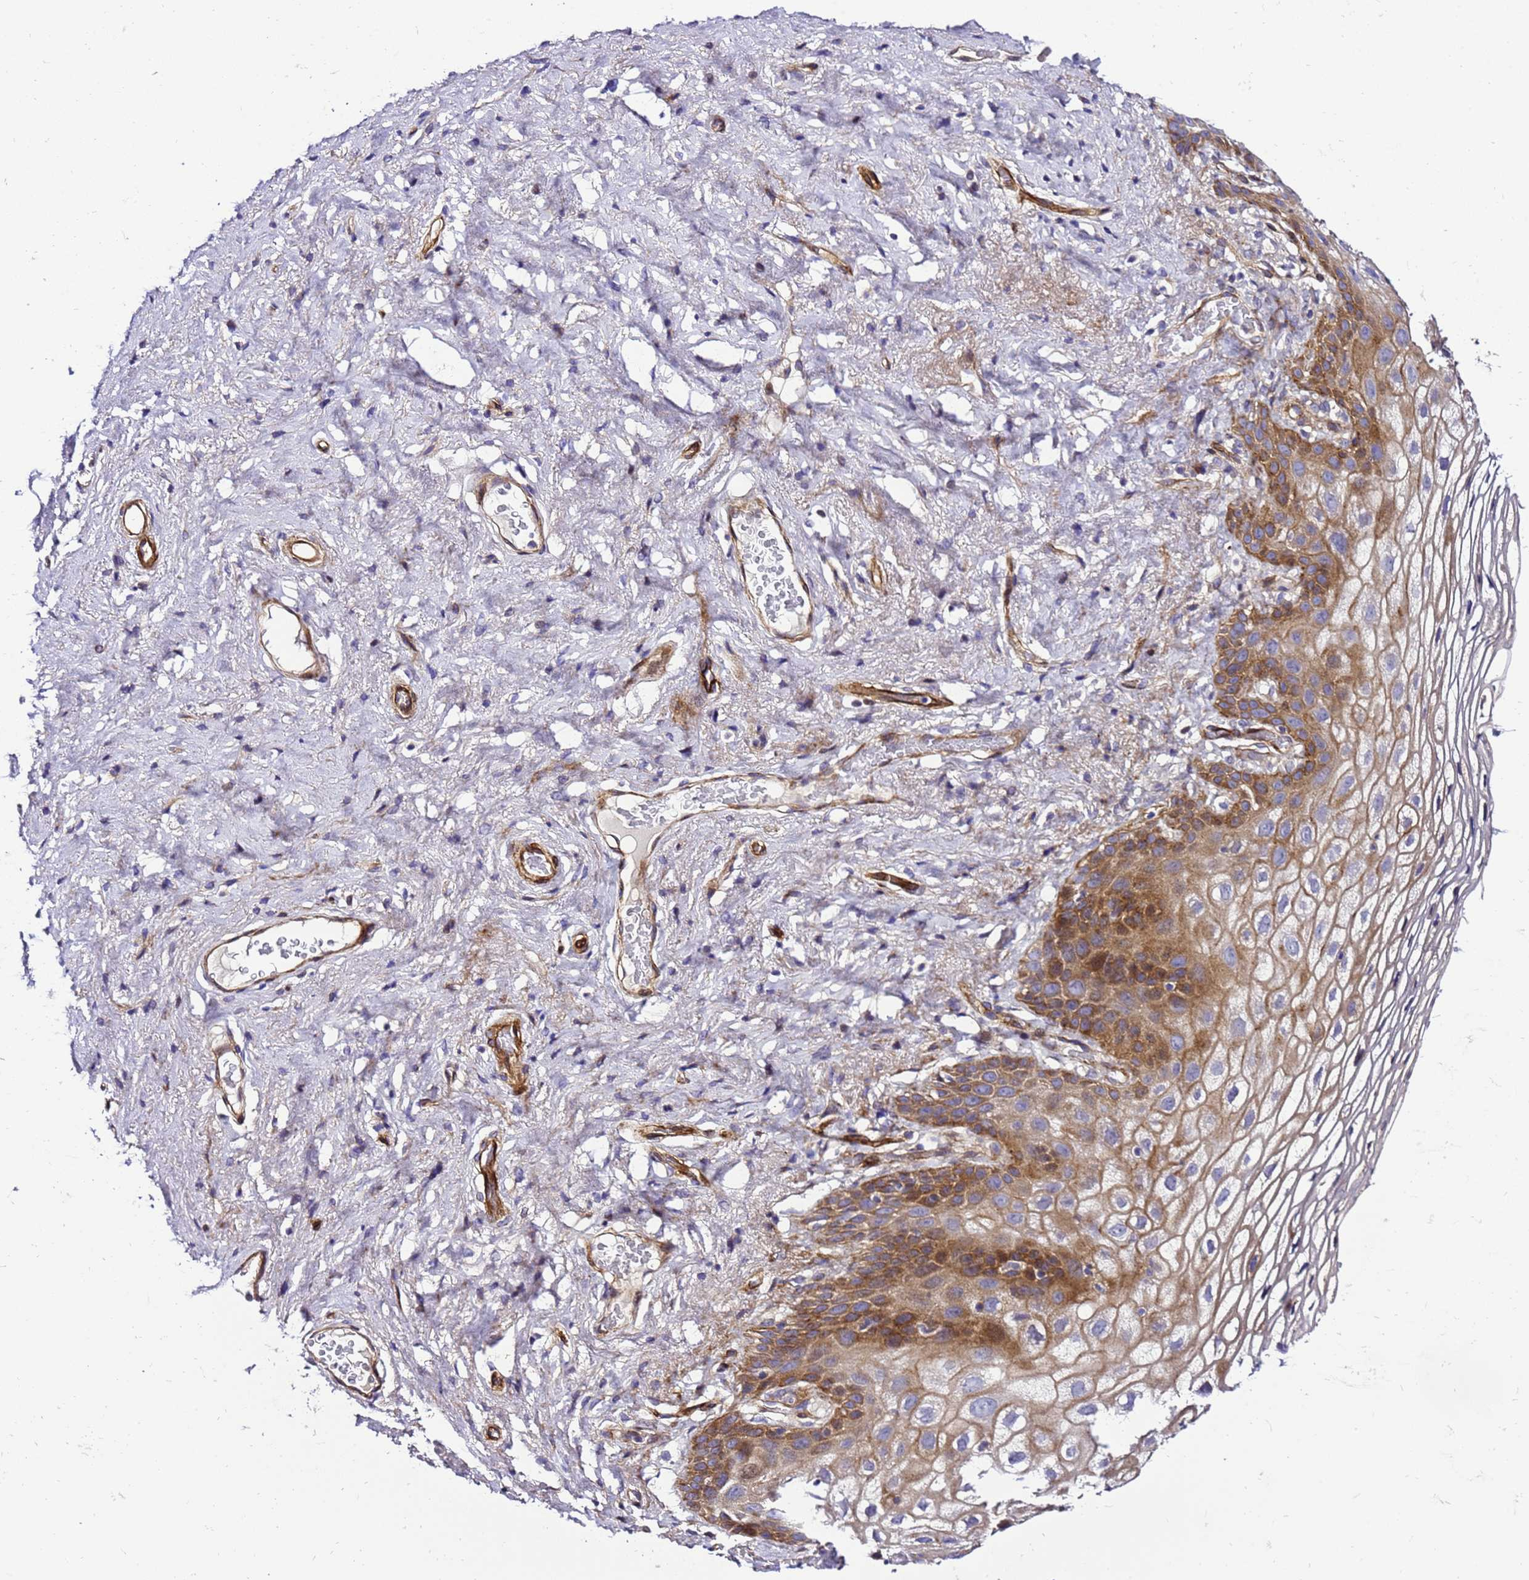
{"staining": {"intensity": "moderate", "quantity": ">75%", "location": "cytoplasmic/membranous"}, "tissue": "vagina", "cell_type": "Squamous epithelial cells", "image_type": "normal", "snomed": [{"axis": "morphology", "description": "Normal tissue, NOS"}, {"axis": "topography", "description": "Vagina"}], "caption": "This photomicrograph shows immunohistochemistry staining of normal vagina, with medium moderate cytoplasmic/membranous positivity in approximately >75% of squamous epithelial cells.", "gene": "ZNF417", "patient": {"sex": "female", "age": 68}}